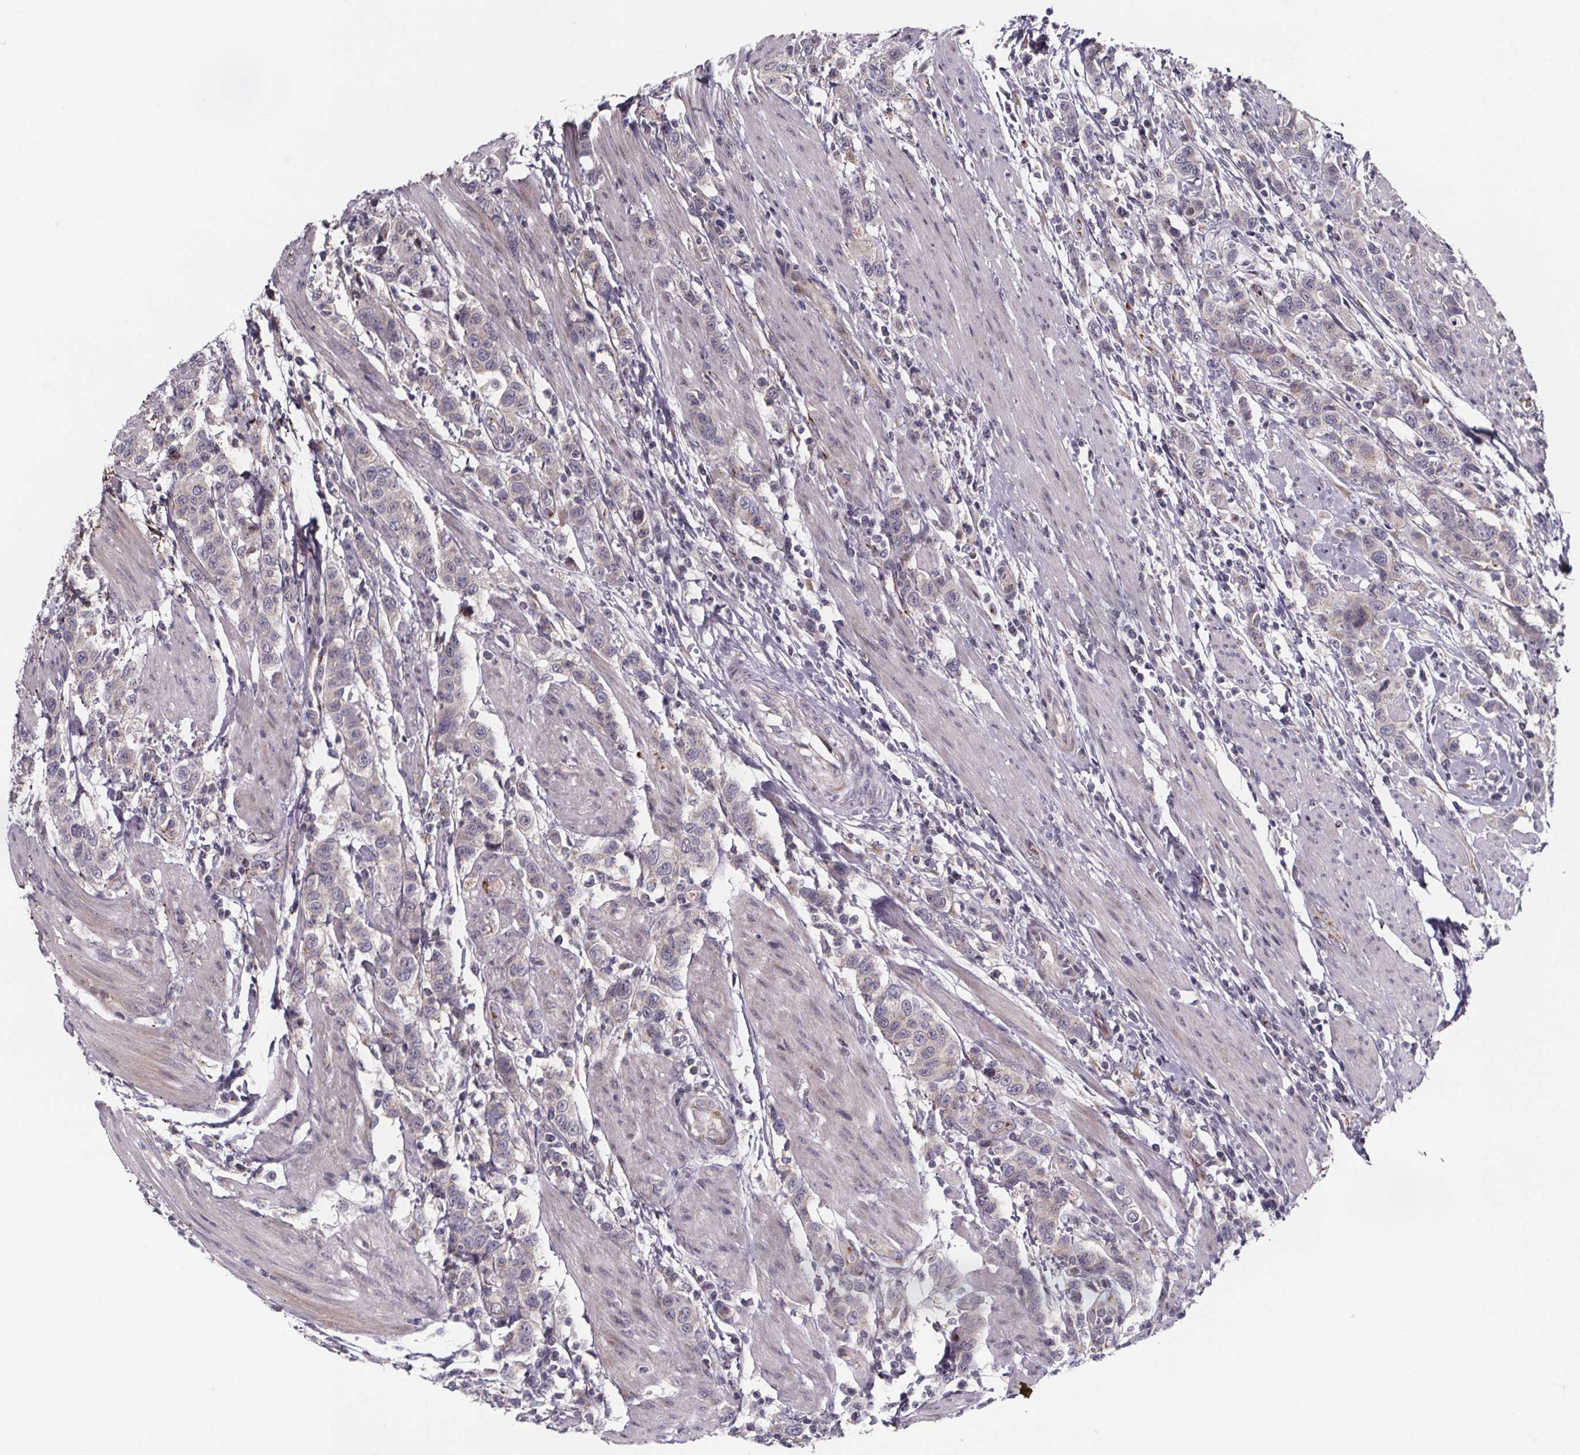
{"staining": {"intensity": "negative", "quantity": "none", "location": "none"}, "tissue": "urothelial cancer", "cell_type": "Tumor cells", "image_type": "cancer", "snomed": [{"axis": "morphology", "description": "Urothelial carcinoma, High grade"}, {"axis": "topography", "description": "Urinary bladder"}], "caption": "This photomicrograph is of high-grade urothelial carcinoma stained with immunohistochemistry (IHC) to label a protein in brown with the nuclei are counter-stained blue. There is no expression in tumor cells.", "gene": "NDST1", "patient": {"sex": "female", "age": 58}}